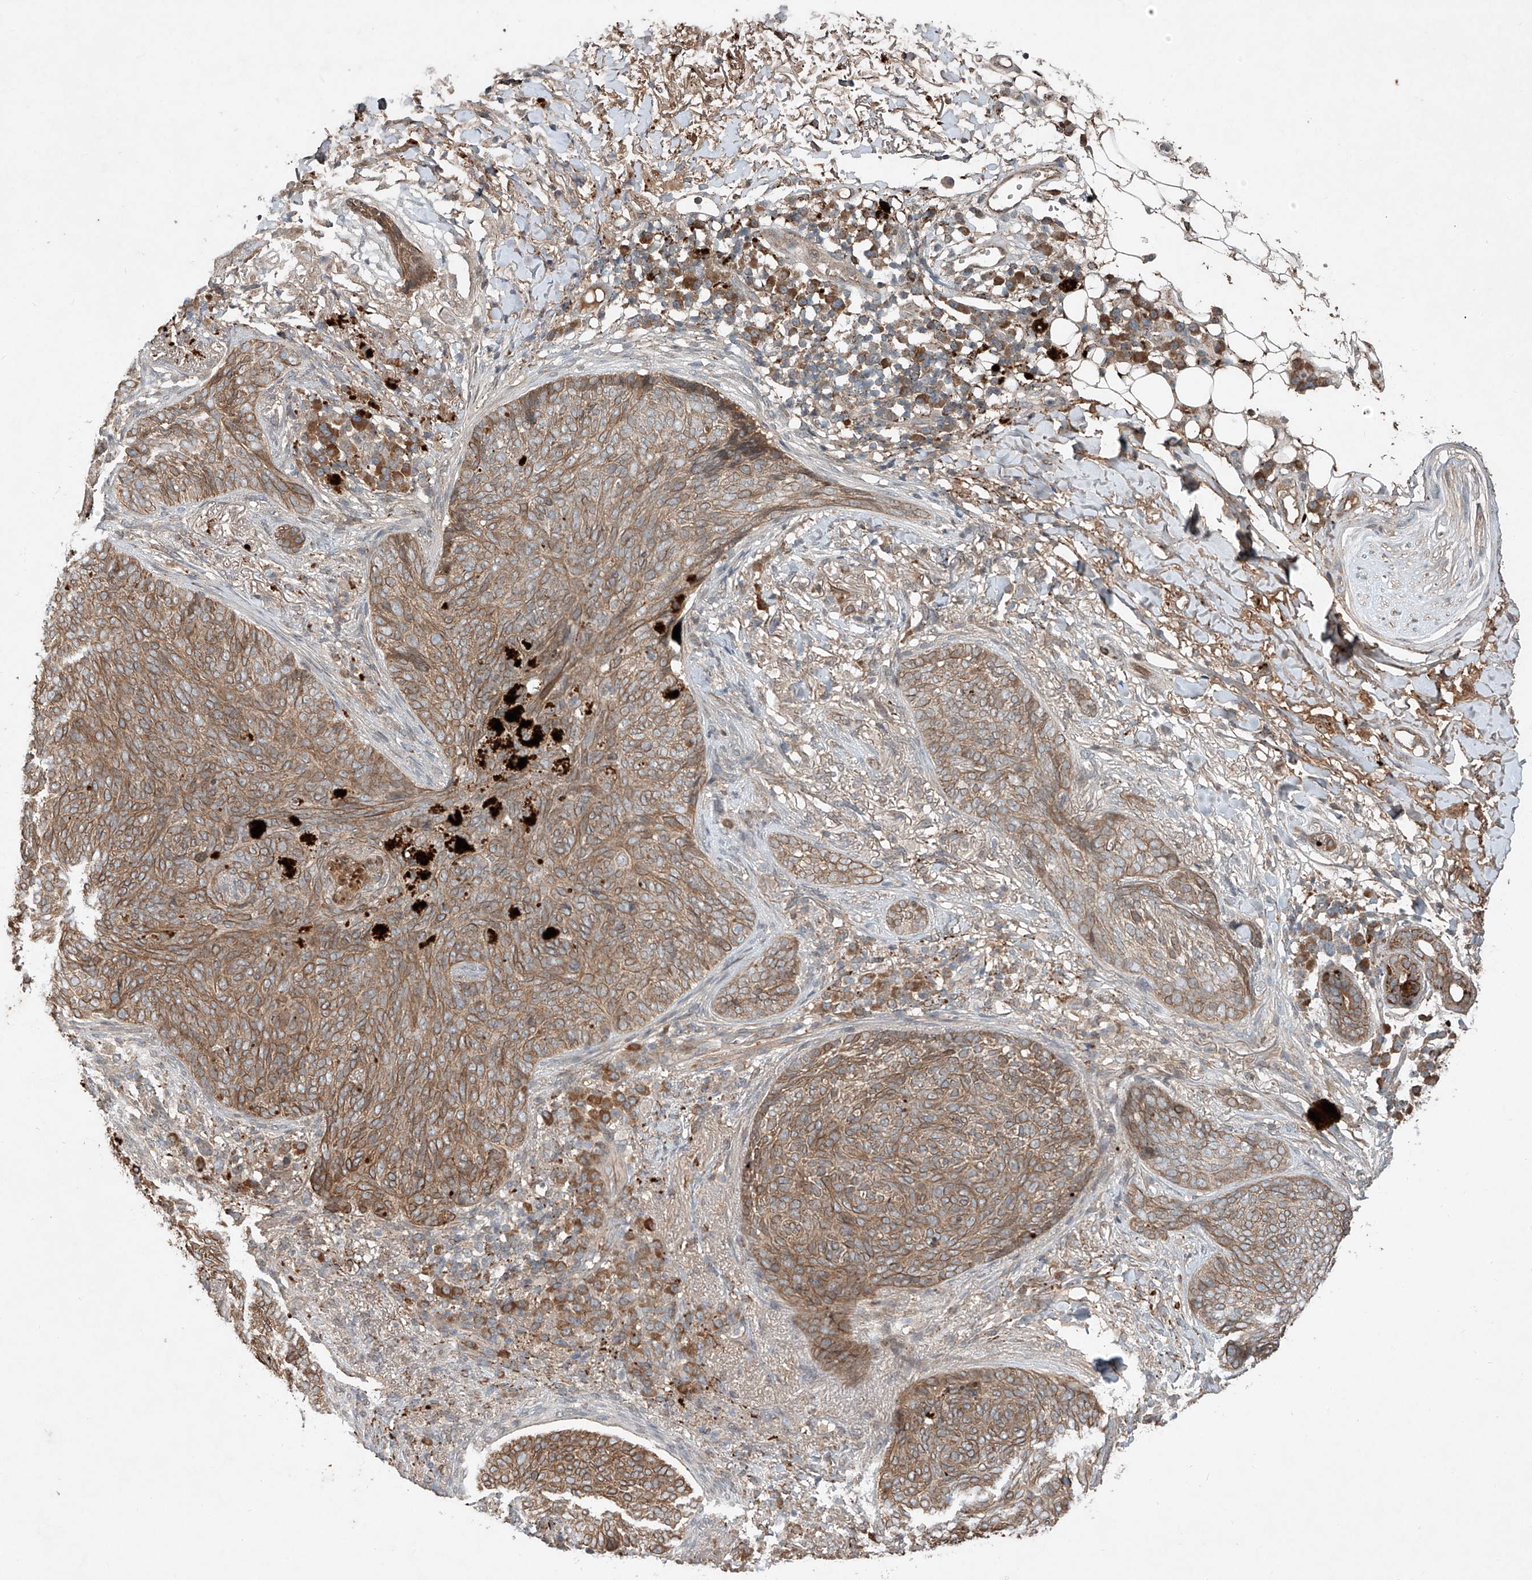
{"staining": {"intensity": "moderate", "quantity": ">75%", "location": "cytoplasmic/membranous"}, "tissue": "skin cancer", "cell_type": "Tumor cells", "image_type": "cancer", "snomed": [{"axis": "morphology", "description": "Basal cell carcinoma"}, {"axis": "topography", "description": "Skin"}], "caption": "Approximately >75% of tumor cells in human basal cell carcinoma (skin) show moderate cytoplasmic/membranous protein positivity as visualized by brown immunohistochemical staining.", "gene": "IER5", "patient": {"sex": "male", "age": 85}}